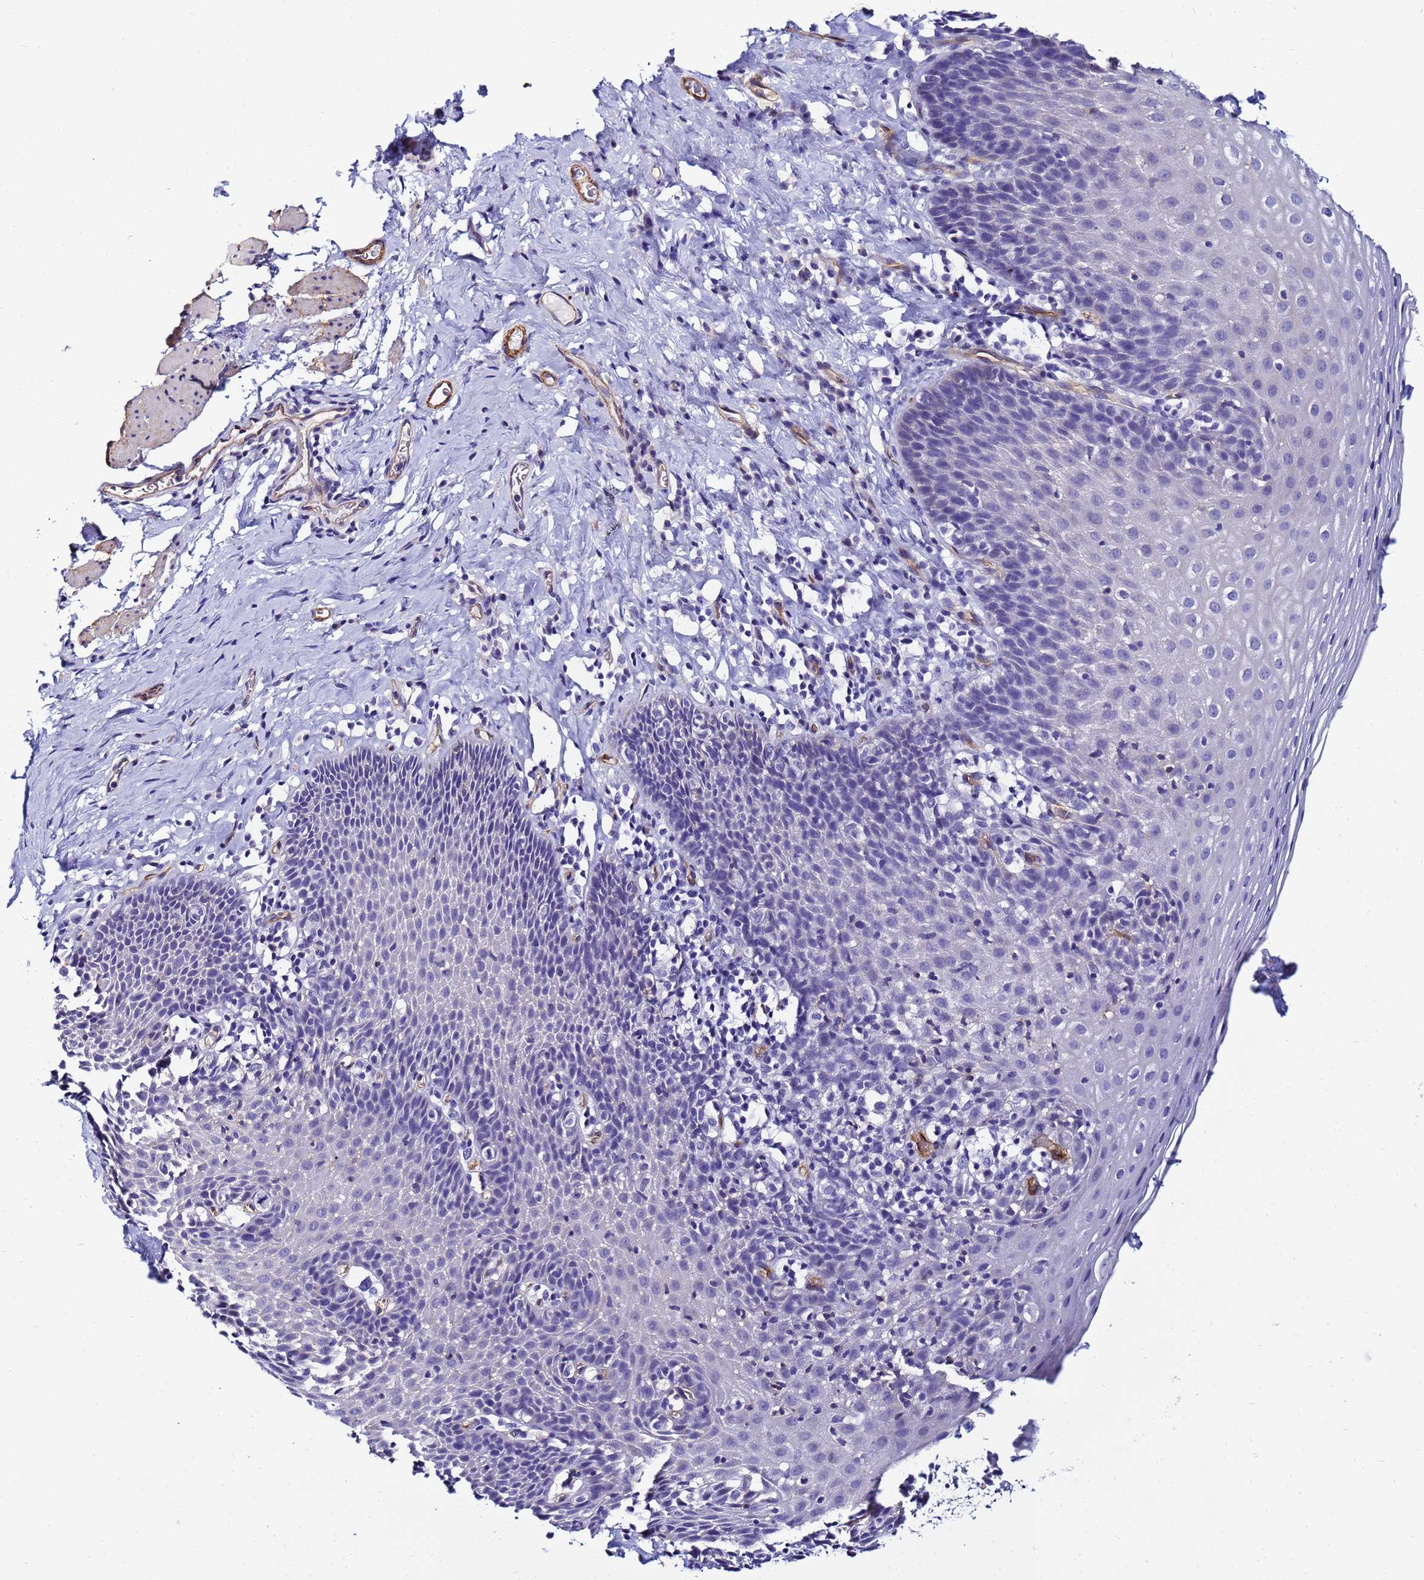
{"staining": {"intensity": "negative", "quantity": "none", "location": "none"}, "tissue": "esophagus", "cell_type": "Squamous epithelial cells", "image_type": "normal", "snomed": [{"axis": "morphology", "description": "Normal tissue, NOS"}, {"axis": "topography", "description": "Esophagus"}], "caption": "This is a histopathology image of immunohistochemistry staining of unremarkable esophagus, which shows no staining in squamous epithelial cells.", "gene": "DEFB104A", "patient": {"sex": "female", "age": 61}}